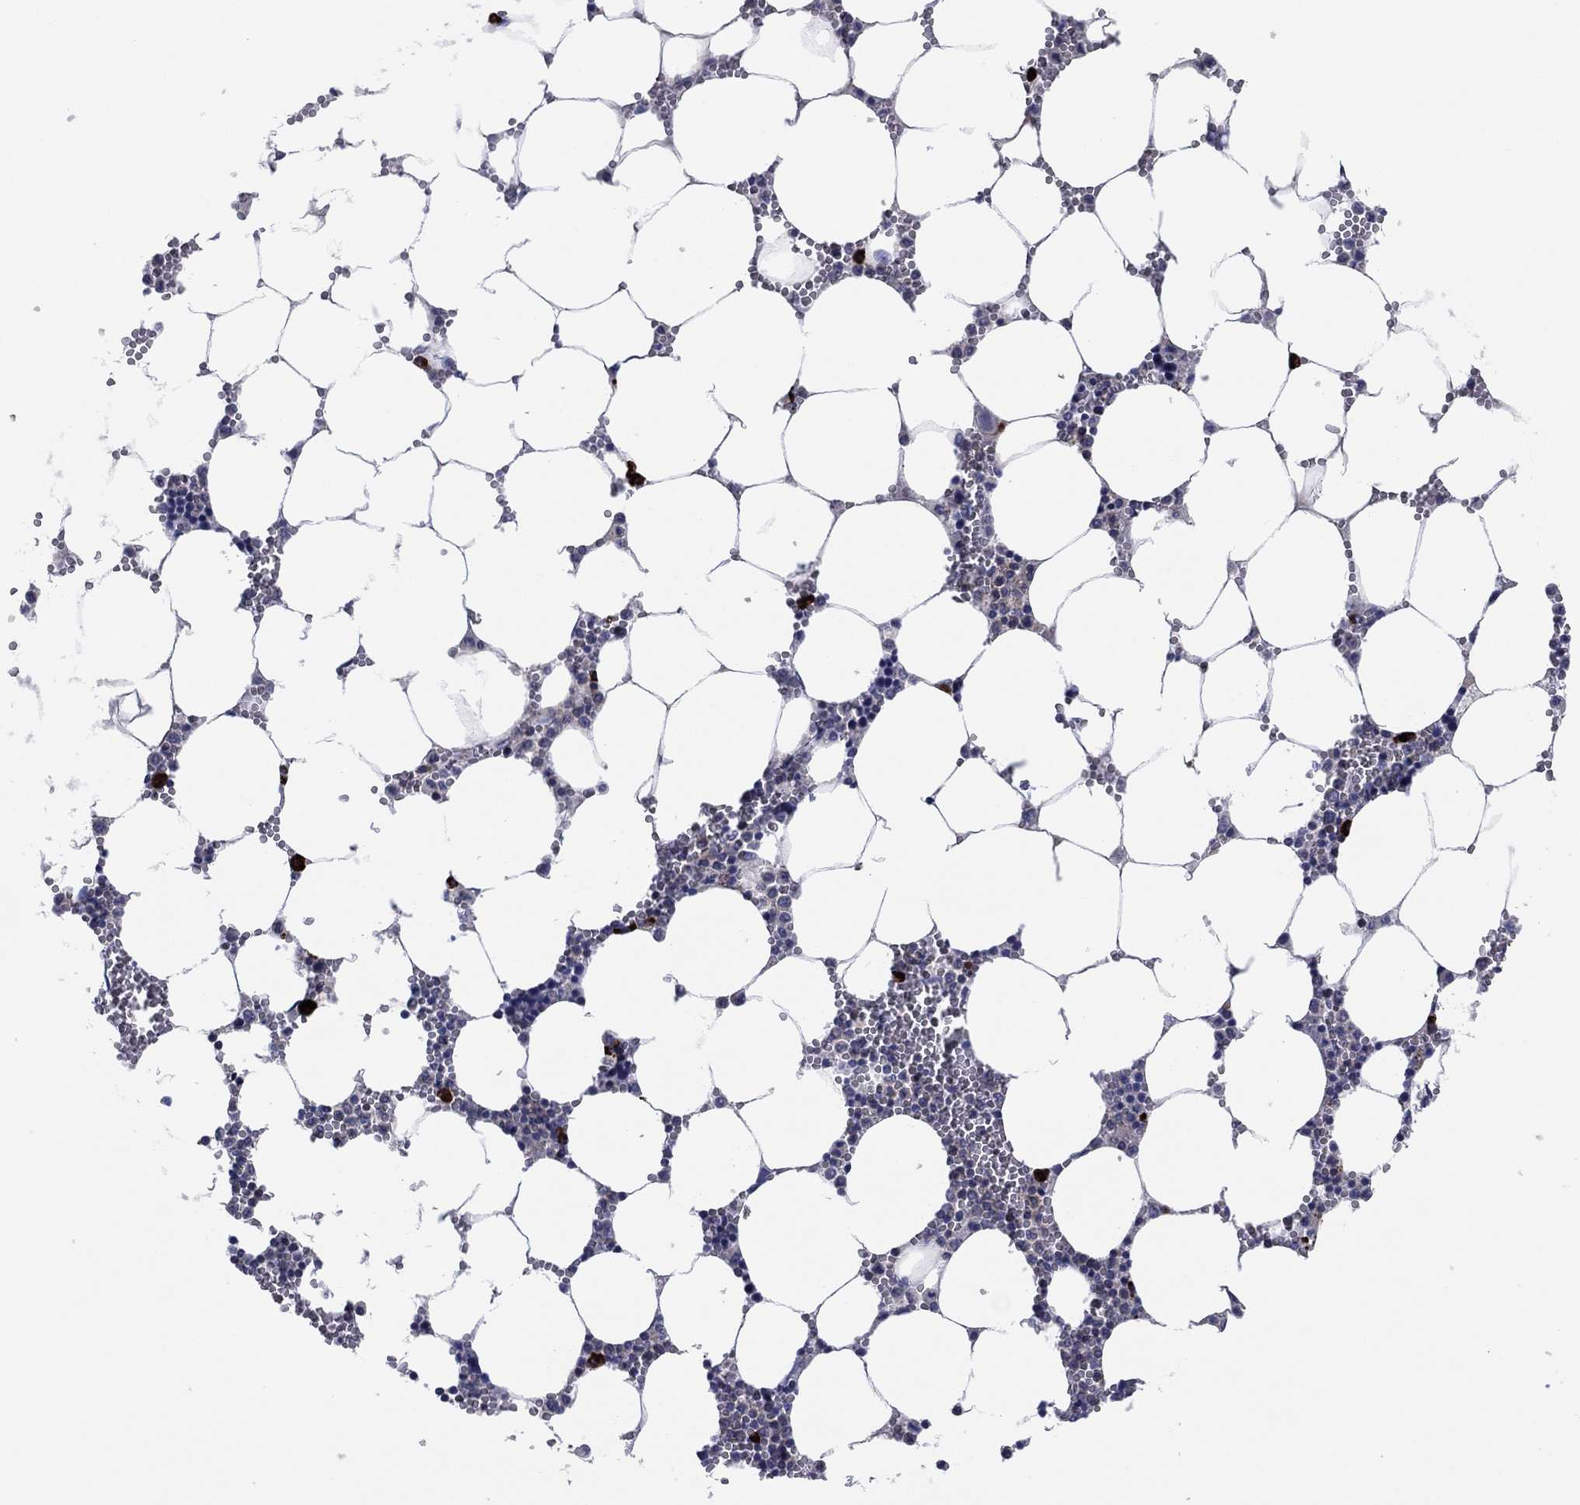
{"staining": {"intensity": "strong", "quantity": "<25%", "location": "cytoplasmic/membranous"}, "tissue": "bone marrow", "cell_type": "Hematopoietic cells", "image_type": "normal", "snomed": [{"axis": "morphology", "description": "Normal tissue, NOS"}, {"axis": "topography", "description": "Bone marrow"}], "caption": "Immunohistochemical staining of normal bone marrow shows strong cytoplasmic/membranous protein staining in about <25% of hematopoietic cells. (DAB (3,3'-diaminobenzidine) IHC, brown staining for protein, blue staining for nuclei).", "gene": "PVR", "patient": {"sex": "female", "age": 64}}